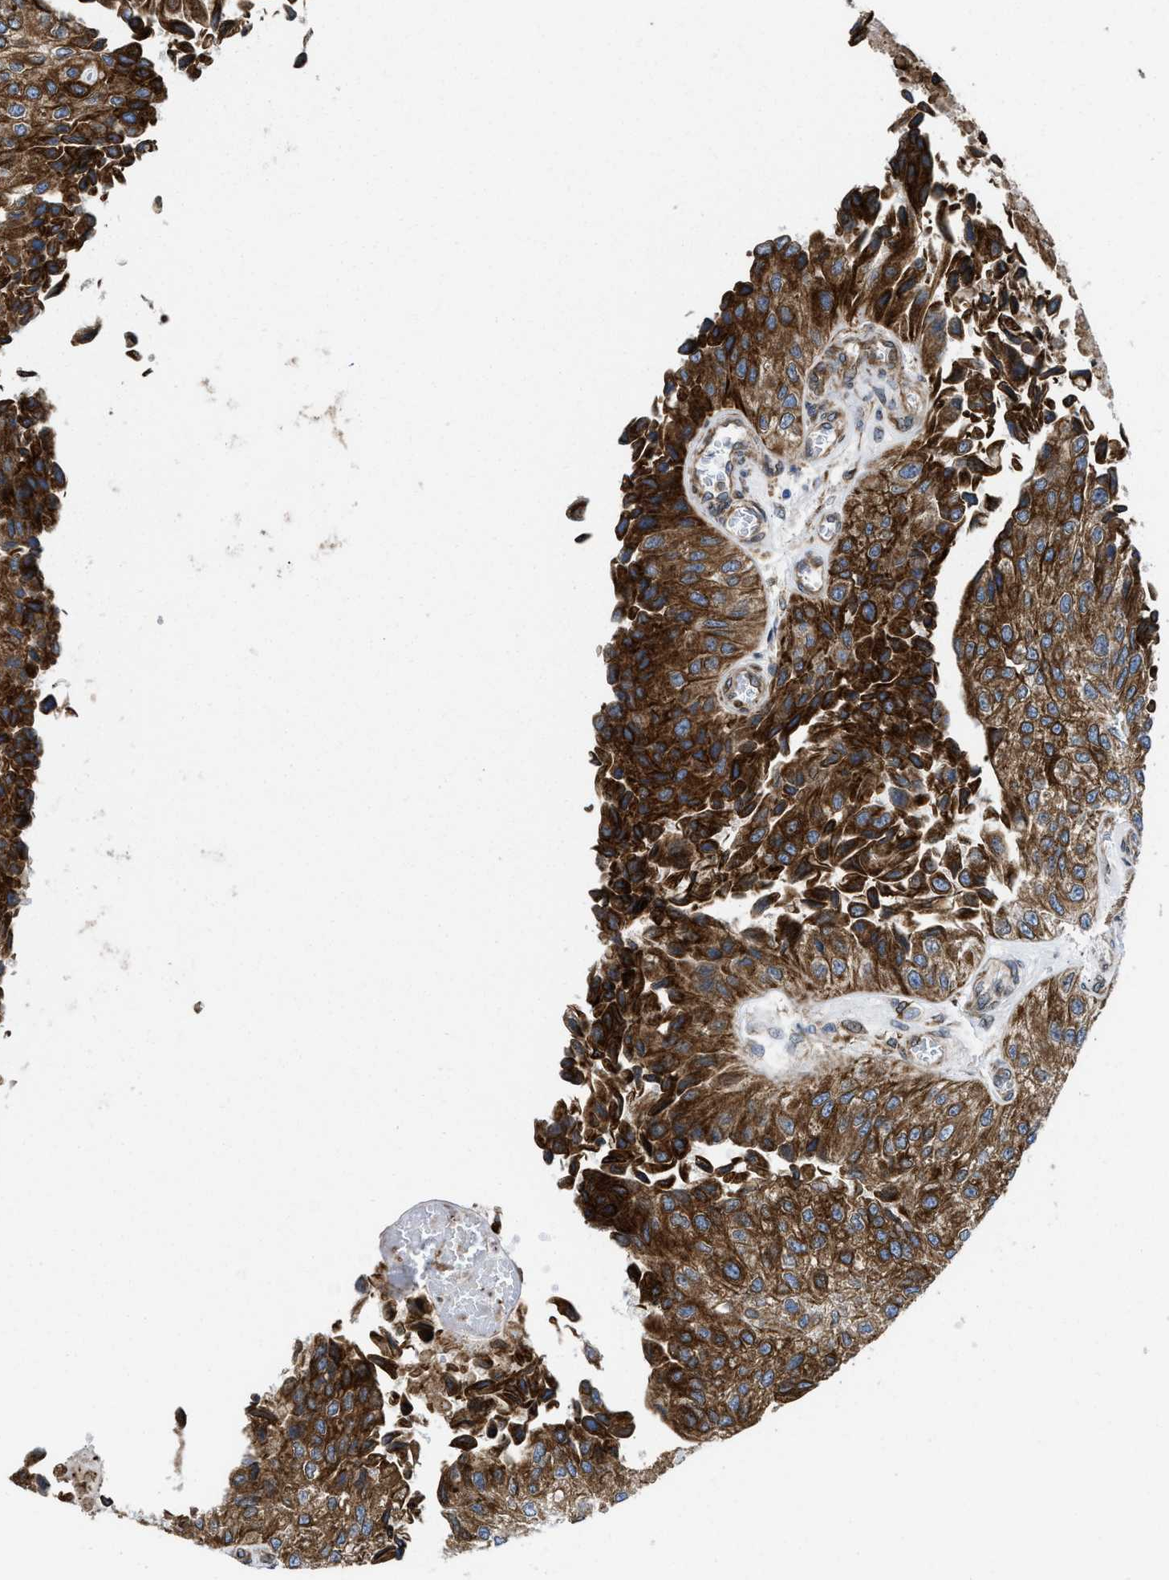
{"staining": {"intensity": "strong", "quantity": ">75%", "location": "cytoplasmic/membranous"}, "tissue": "urothelial cancer", "cell_type": "Tumor cells", "image_type": "cancer", "snomed": [{"axis": "morphology", "description": "Urothelial carcinoma, High grade"}, {"axis": "topography", "description": "Kidney"}, {"axis": "topography", "description": "Urinary bladder"}], "caption": "Protein staining of urothelial cancer tissue exhibits strong cytoplasmic/membranous positivity in about >75% of tumor cells.", "gene": "ERLIN2", "patient": {"sex": "male", "age": 77}}